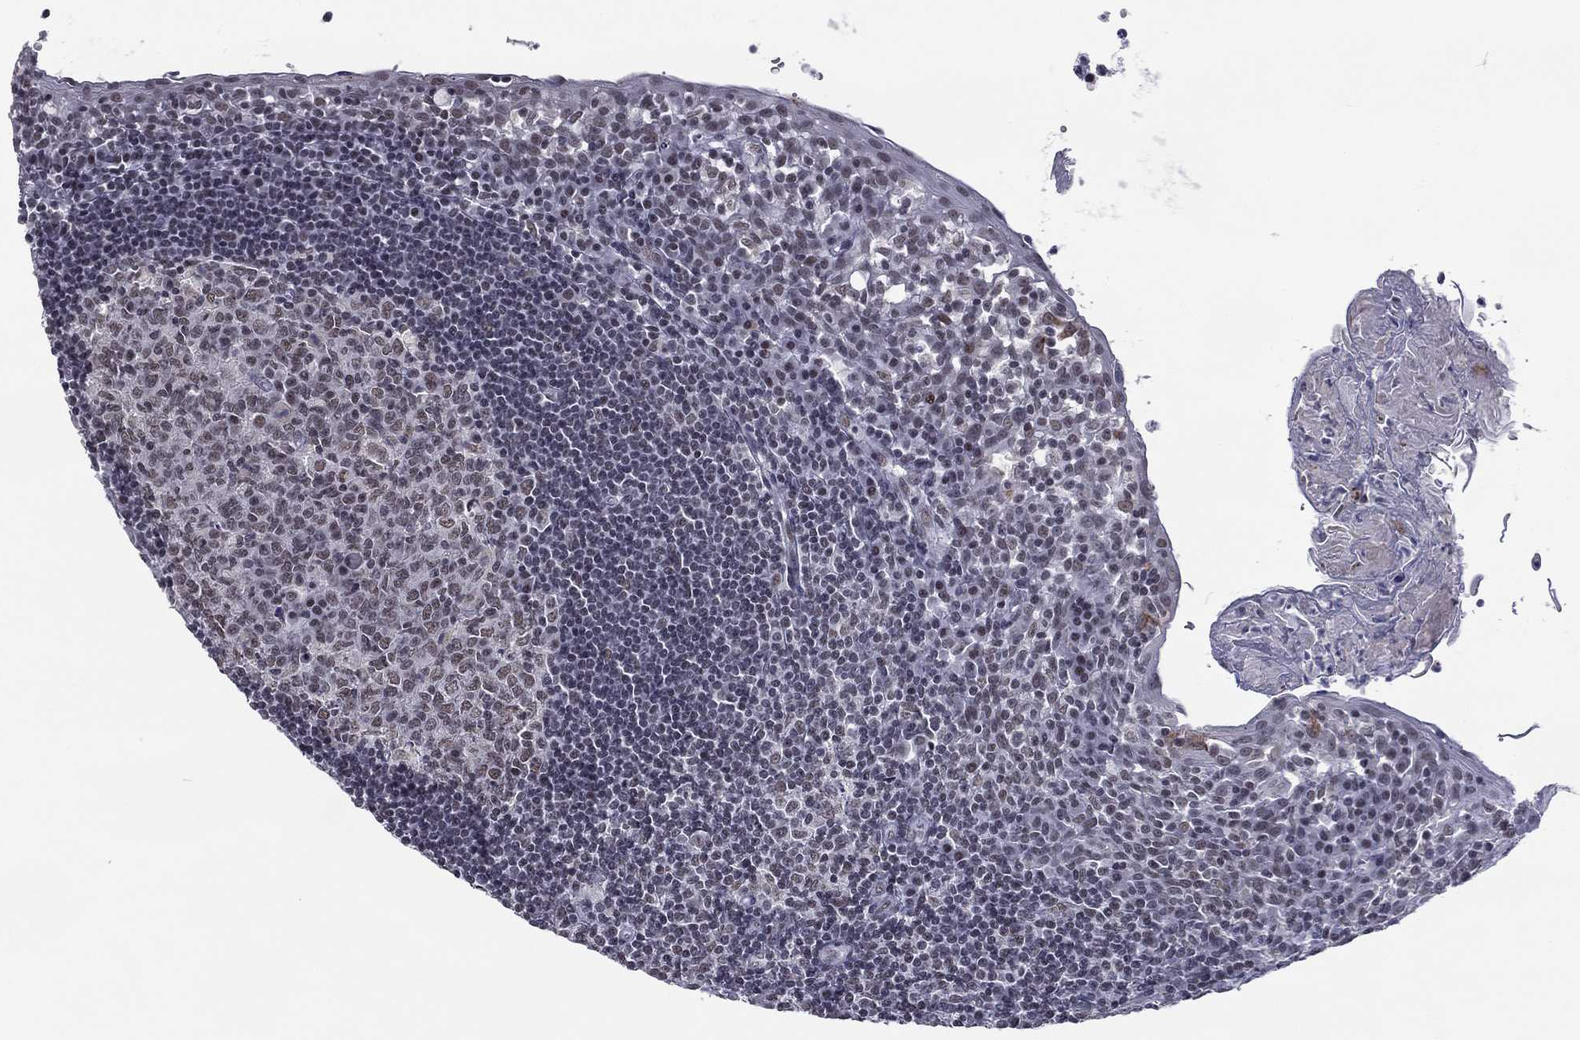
{"staining": {"intensity": "weak", "quantity": "25%-75%", "location": "nuclear"}, "tissue": "tonsil", "cell_type": "Germinal center cells", "image_type": "normal", "snomed": [{"axis": "morphology", "description": "Normal tissue, NOS"}, {"axis": "topography", "description": "Tonsil"}], "caption": "A high-resolution image shows immunohistochemistry (IHC) staining of benign tonsil, which reveals weak nuclear staining in approximately 25%-75% of germinal center cells.", "gene": "ETV5", "patient": {"sex": "female", "age": 13}}